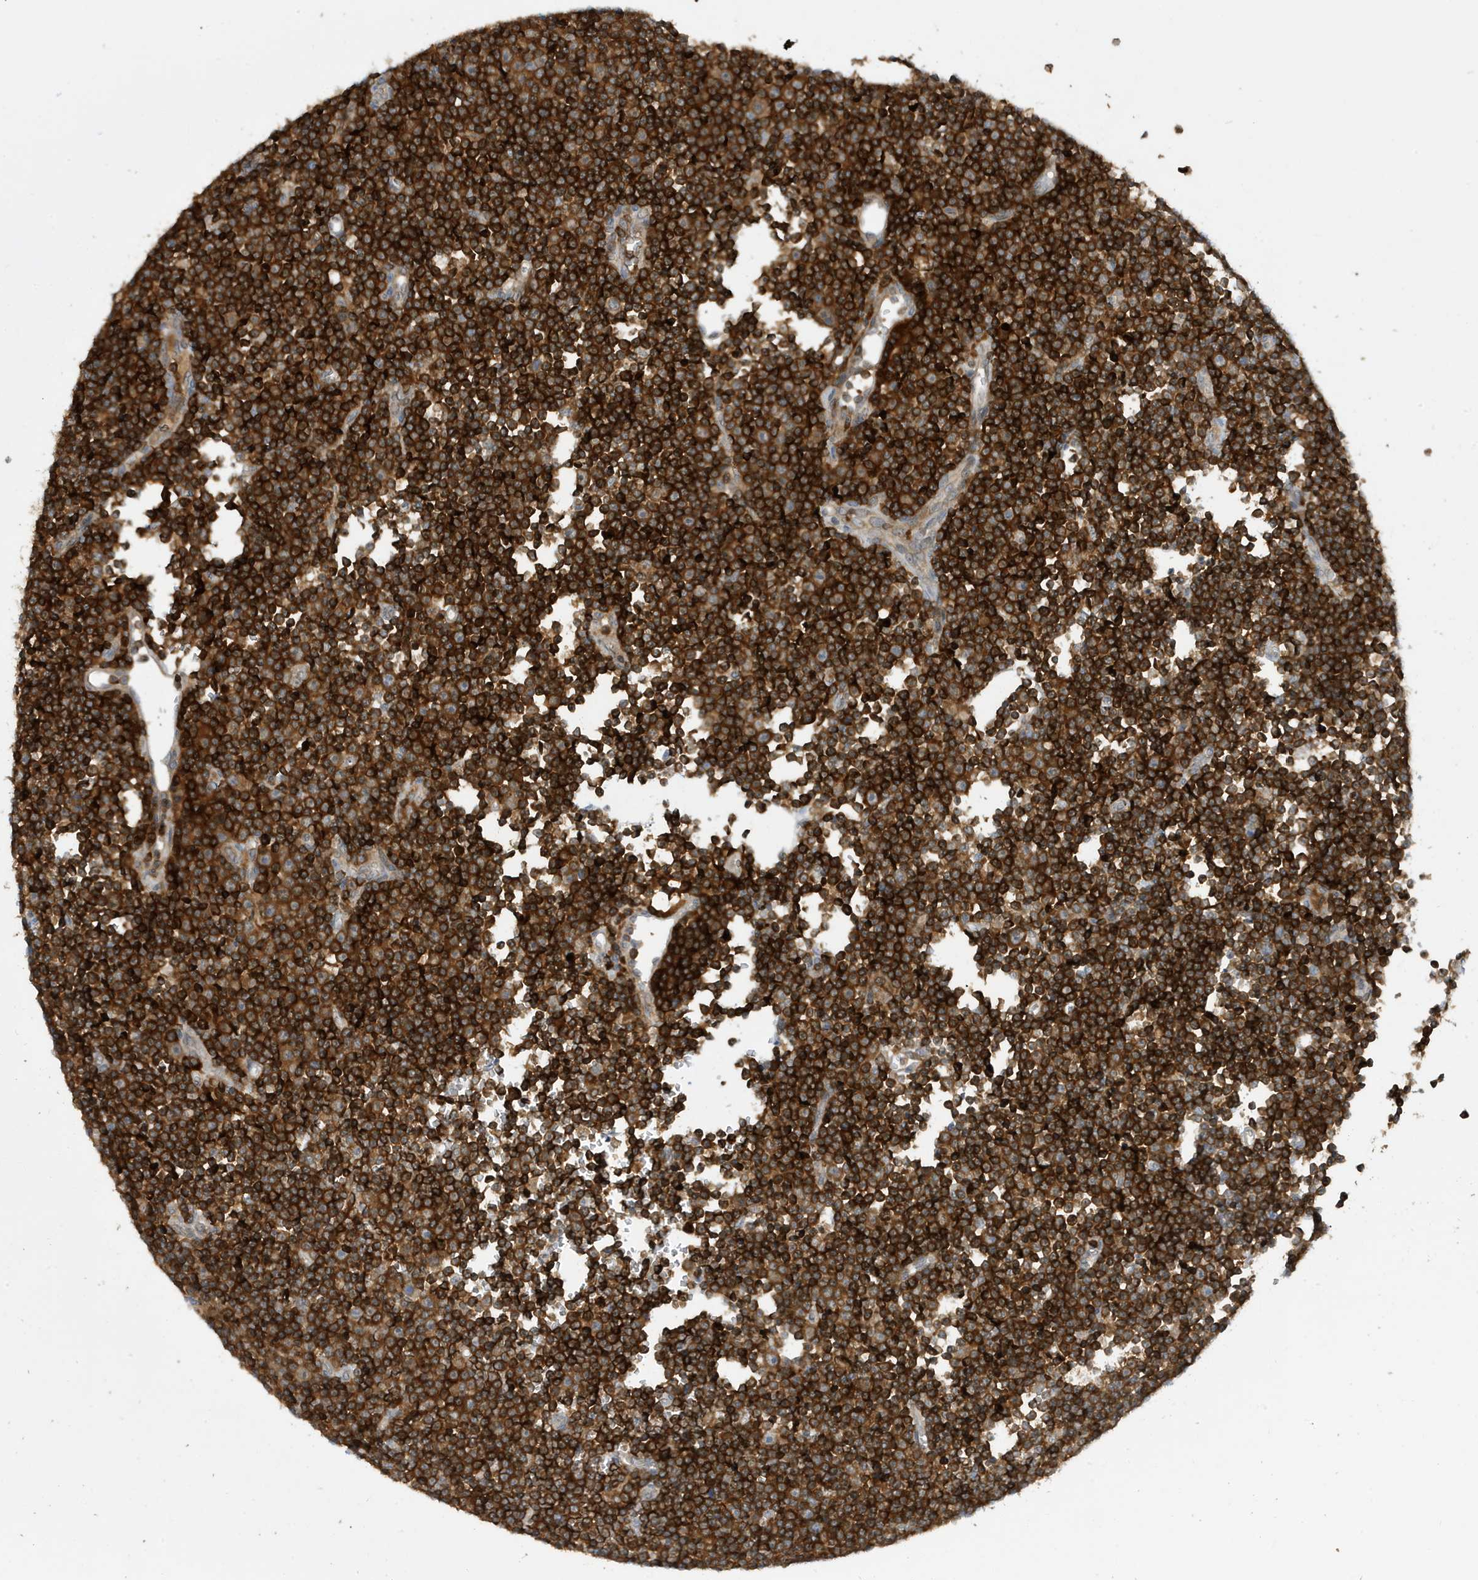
{"staining": {"intensity": "strong", "quantity": ">75%", "location": "cytoplasmic/membranous"}, "tissue": "lymphoma", "cell_type": "Tumor cells", "image_type": "cancer", "snomed": [{"axis": "morphology", "description": "Malignant lymphoma, non-Hodgkin's type, Low grade"}, {"axis": "topography", "description": "Lymph node"}], "caption": "Immunohistochemistry photomicrograph of lymphoma stained for a protein (brown), which exhibits high levels of strong cytoplasmic/membranous expression in about >75% of tumor cells.", "gene": "NSUN3", "patient": {"sex": "female", "age": 67}}